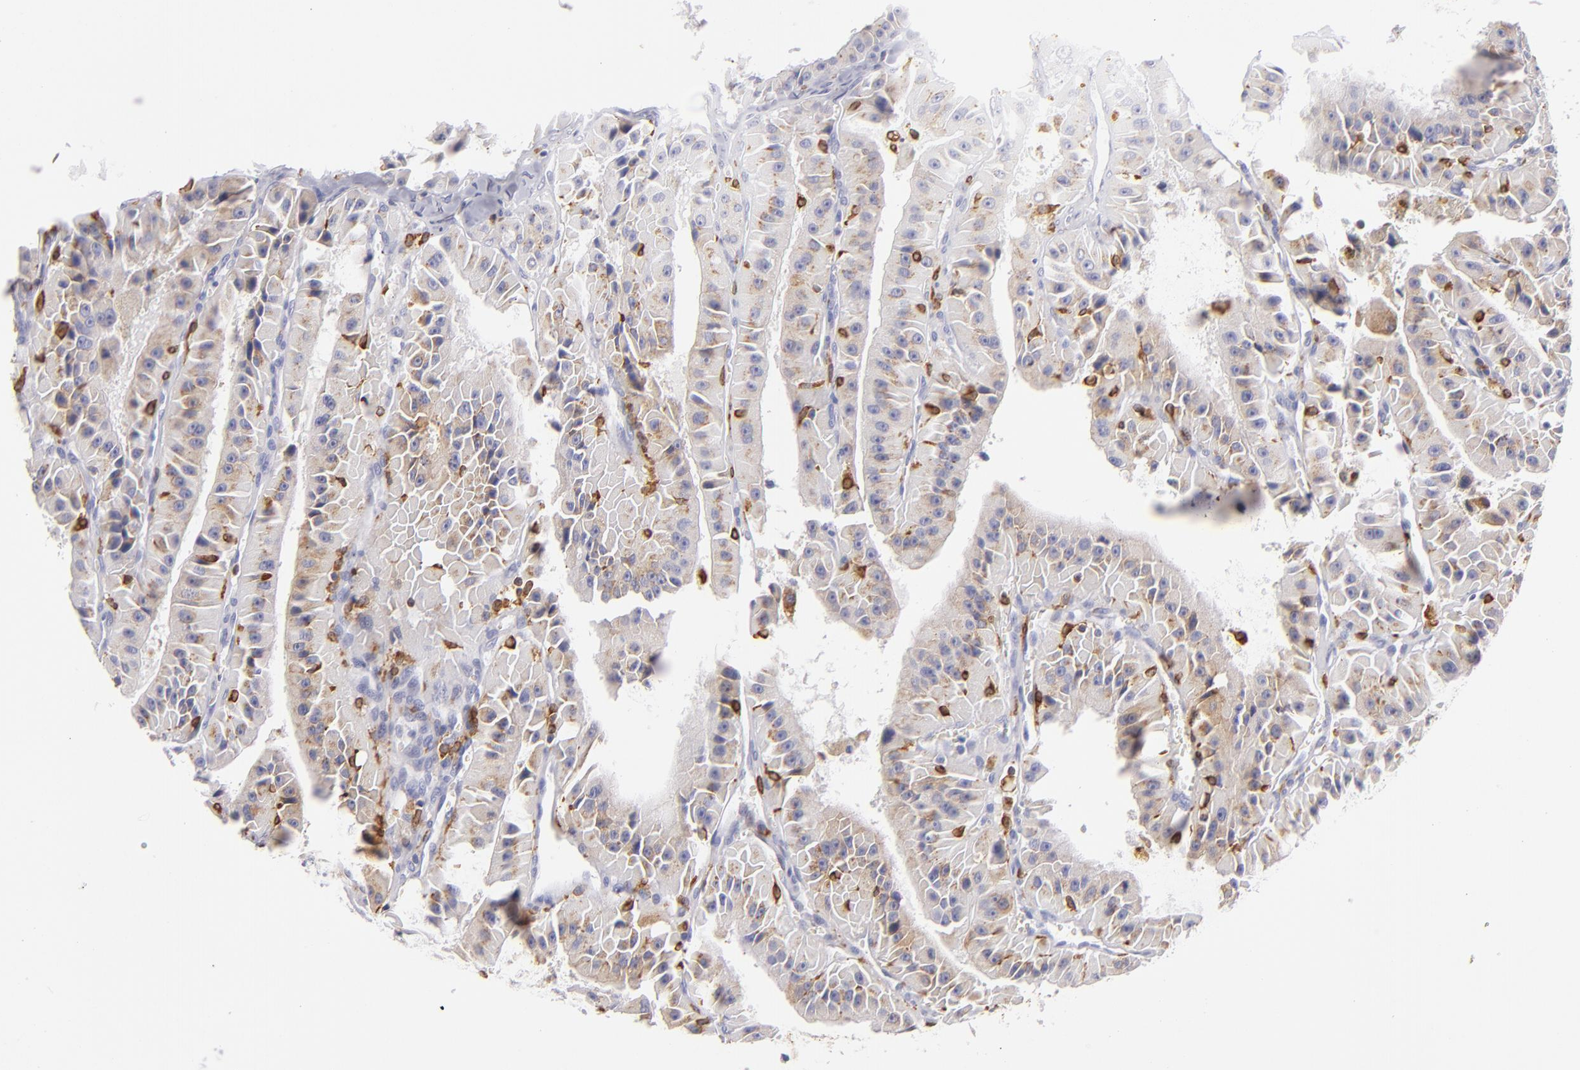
{"staining": {"intensity": "weak", "quantity": "25%-75%", "location": "cytoplasmic/membranous"}, "tissue": "thyroid cancer", "cell_type": "Tumor cells", "image_type": "cancer", "snomed": [{"axis": "morphology", "description": "Carcinoma, NOS"}, {"axis": "topography", "description": "Thyroid gland"}], "caption": "Thyroid cancer (carcinoma) stained with a protein marker exhibits weak staining in tumor cells.", "gene": "CD74", "patient": {"sex": "male", "age": 76}}